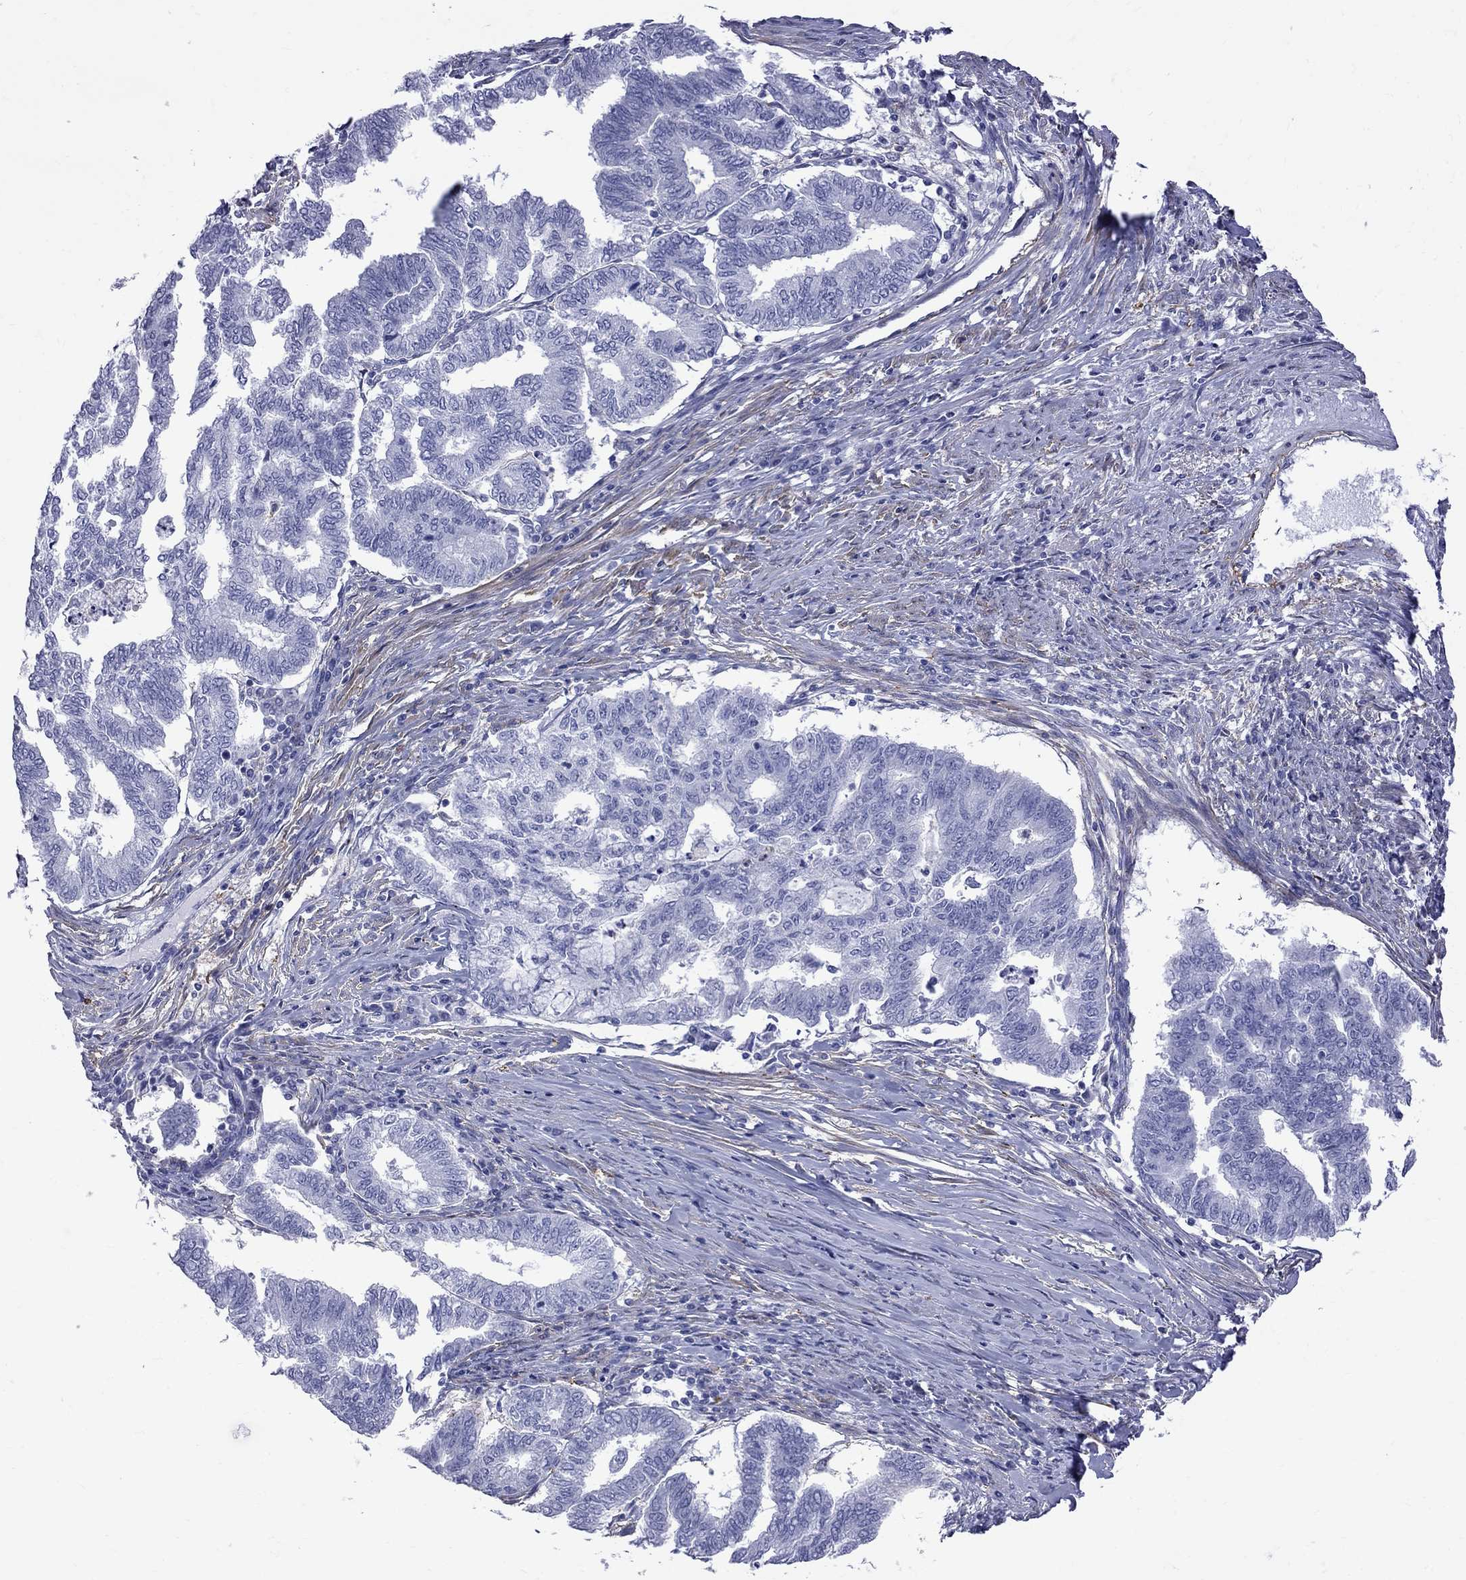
{"staining": {"intensity": "negative", "quantity": "none", "location": "none"}, "tissue": "endometrial cancer", "cell_type": "Tumor cells", "image_type": "cancer", "snomed": [{"axis": "morphology", "description": "Adenocarcinoma, NOS"}, {"axis": "topography", "description": "Endometrium"}], "caption": "A high-resolution histopathology image shows immunohistochemistry staining of endometrial cancer (adenocarcinoma), which shows no significant staining in tumor cells. The staining is performed using DAB brown chromogen with nuclei counter-stained in using hematoxylin.", "gene": "S100A3", "patient": {"sex": "female", "age": 79}}